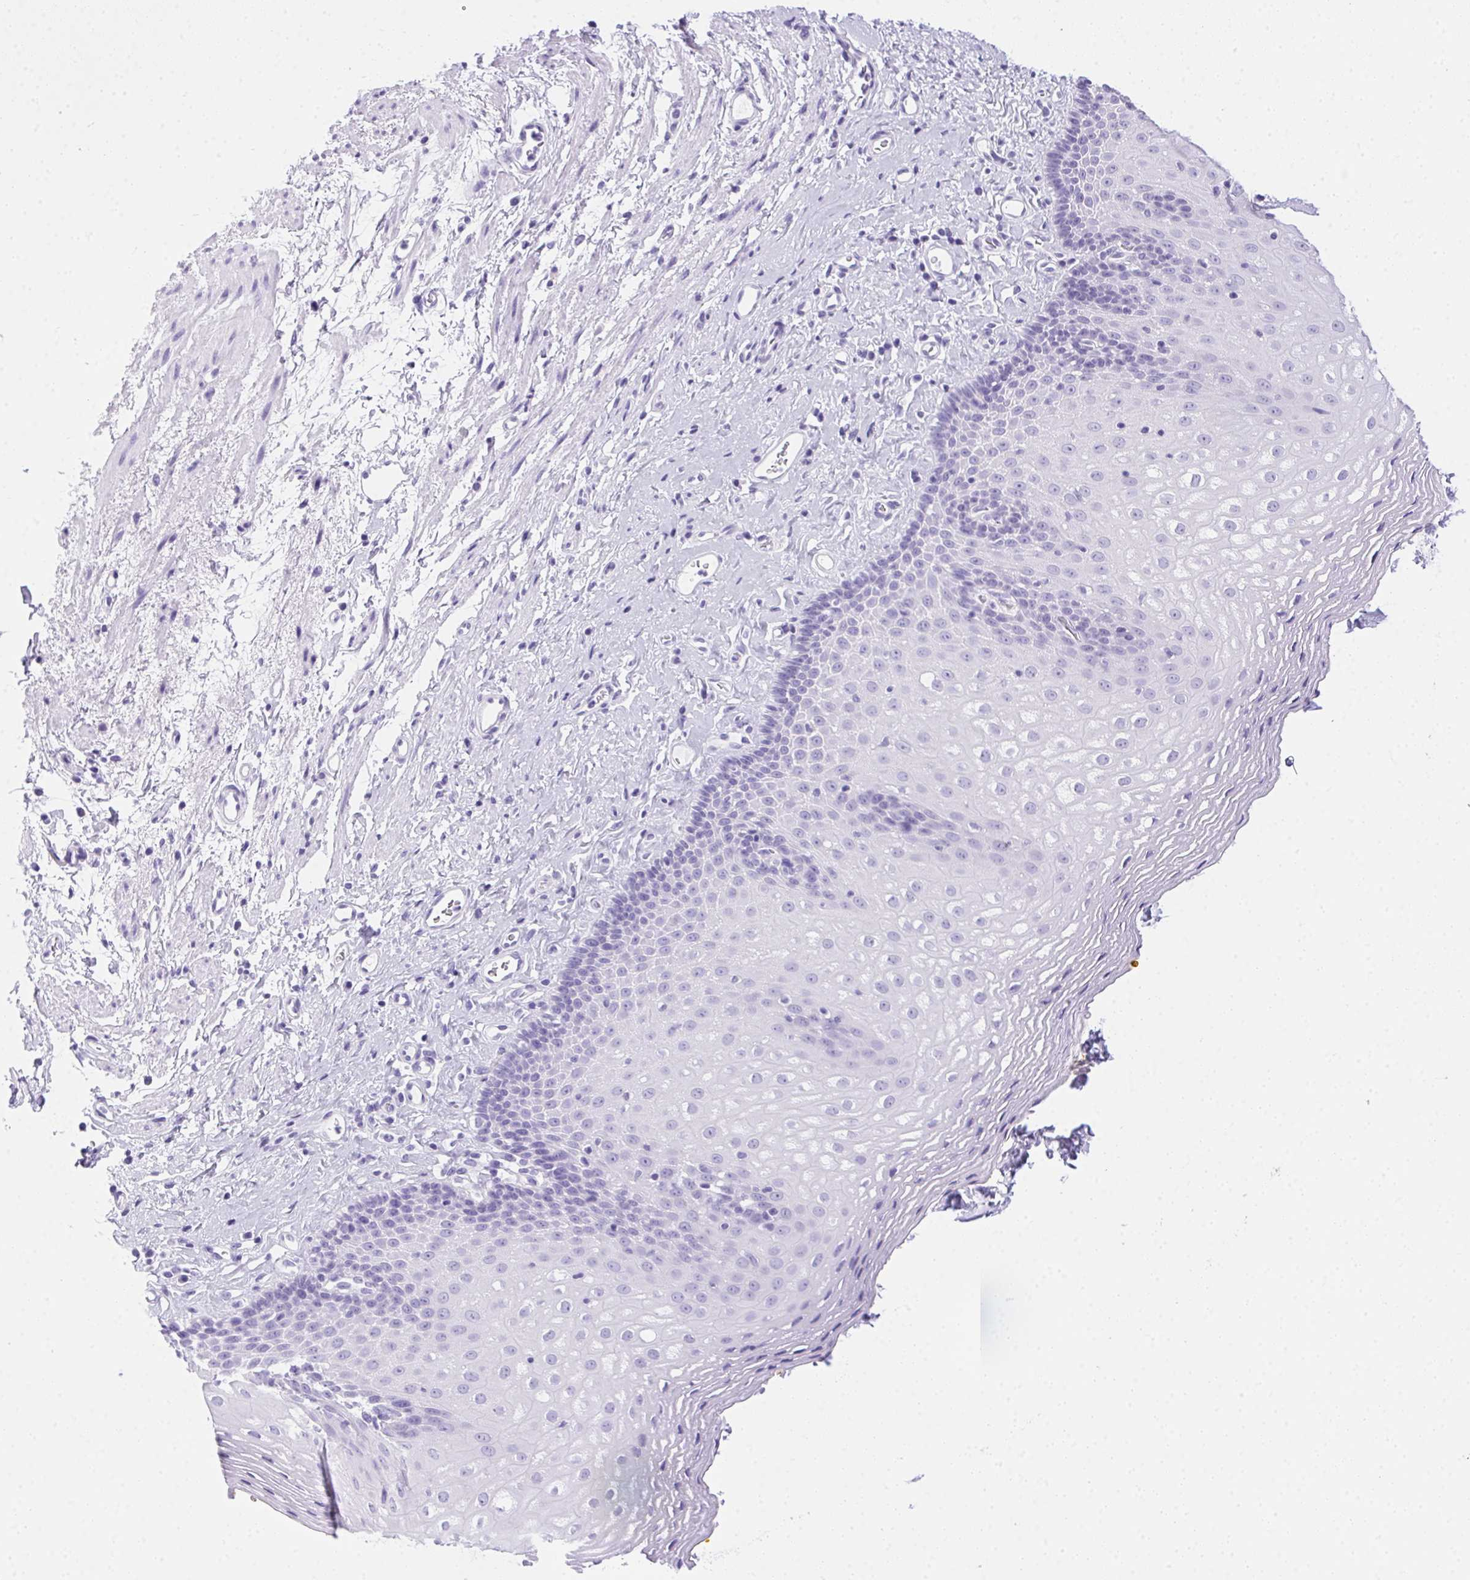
{"staining": {"intensity": "negative", "quantity": "none", "location": "none"}, "tissue": "esophagus", "cell_type": "Squamous epithelial cells", "image_type": "normal", "snomed": [{"axis": "morphology", "description": "Normal tissue, NOS"}, {"axis": "topography", "description": "Esophagus"}], "caption": "High power microscopy histopathology image of an immunohistochemistry micrograph of normal esophagus, revealing no significant staining in squamous epithelial cells.", "gene": "SPACA5B", "patient": {"sex": "female", "age": 68}}